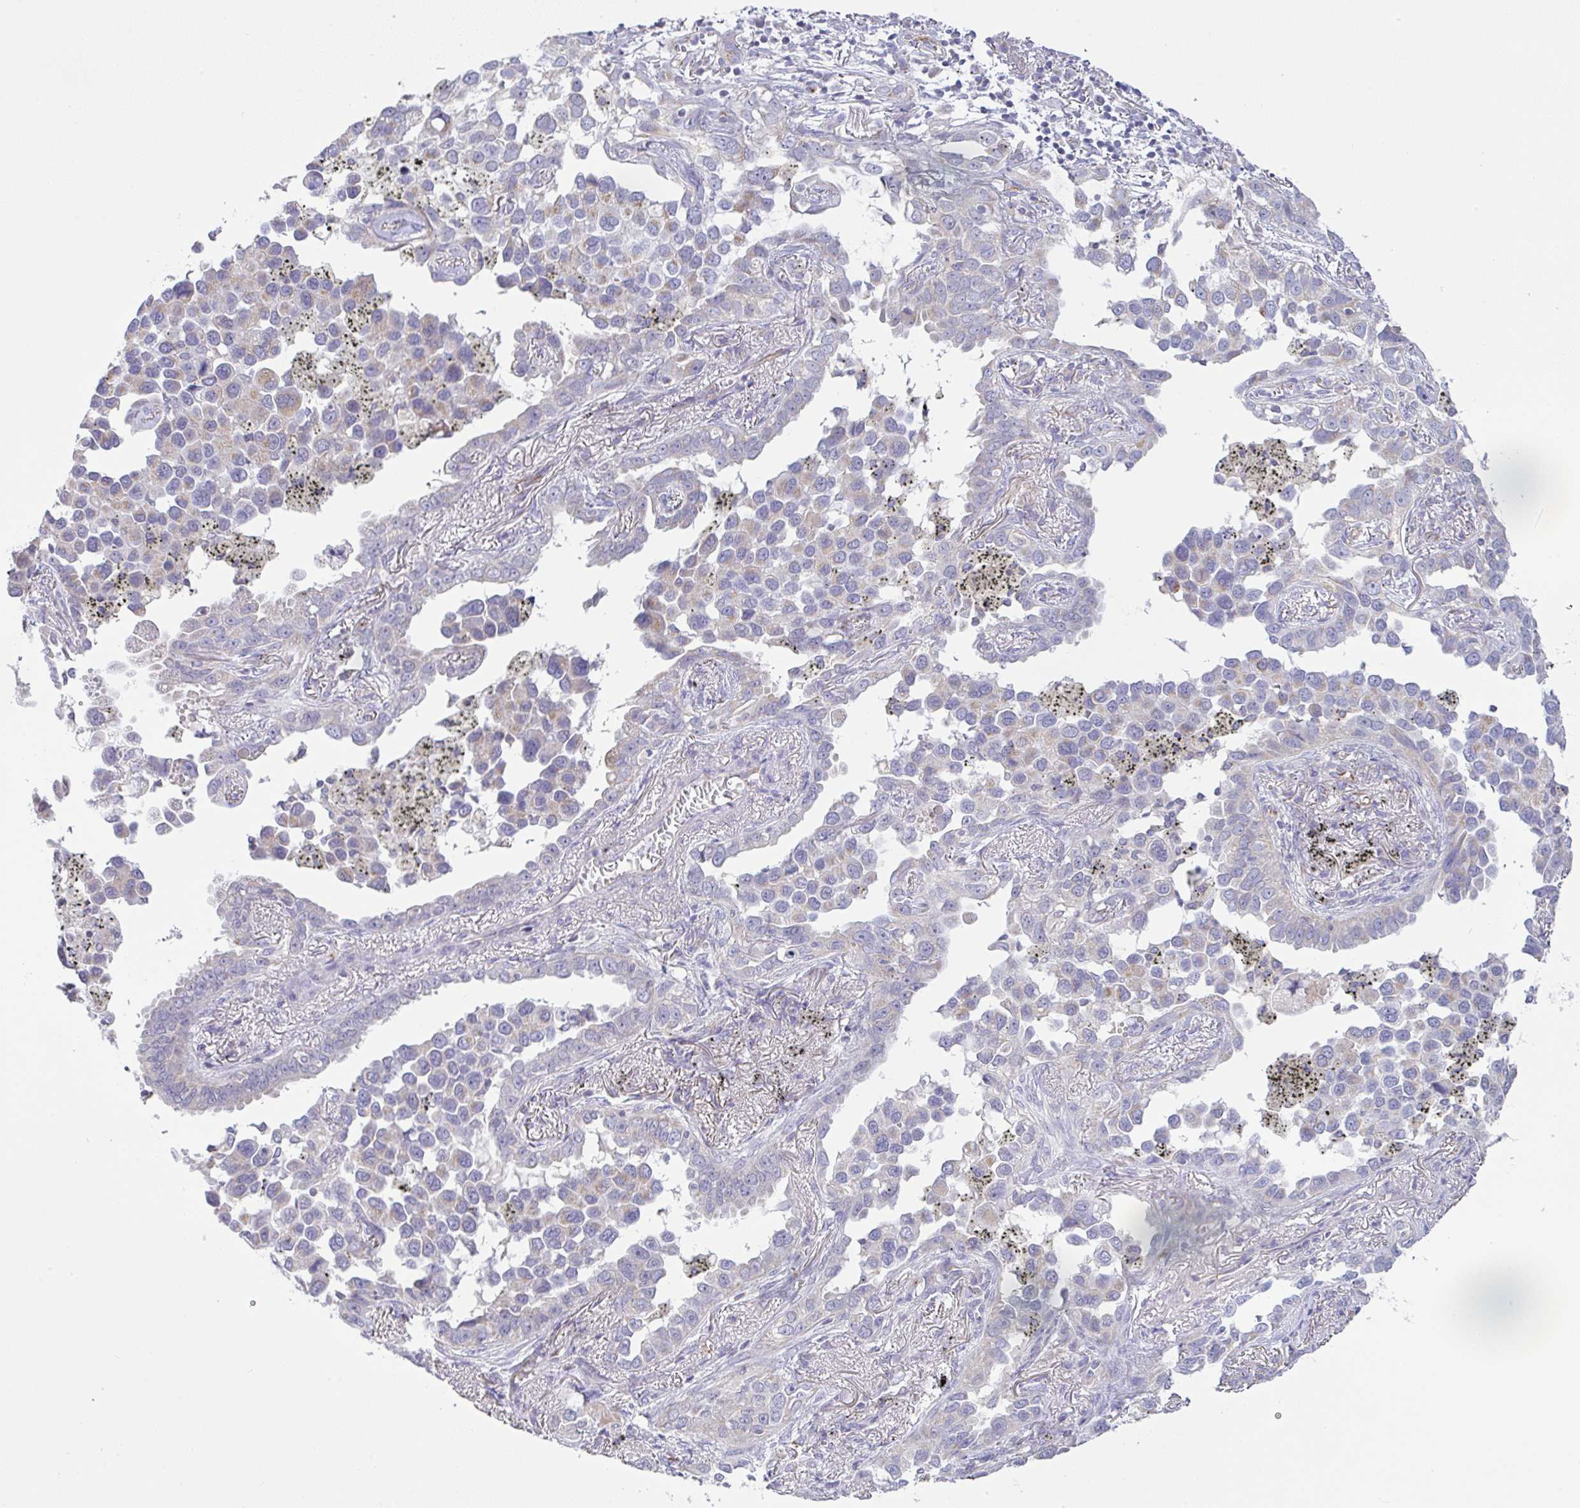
{"staining": {"intensity": "negative", "quantity": "none", "location": "none"}, "tissue": "lung cancer", "cell_type": "Tumor cells", "image_type": "cancer", "snomed": [{"axis": "morphology", "description": "Adenocarcinoma, NOS"}, {"axis": "topography", "description": "Lung"}], "caption": "Protein analysis of lung cancer reveals no significant positivity in tumor cells.", "gene": "PLCD4", "patient": {"sex": "male", "age": 67}}